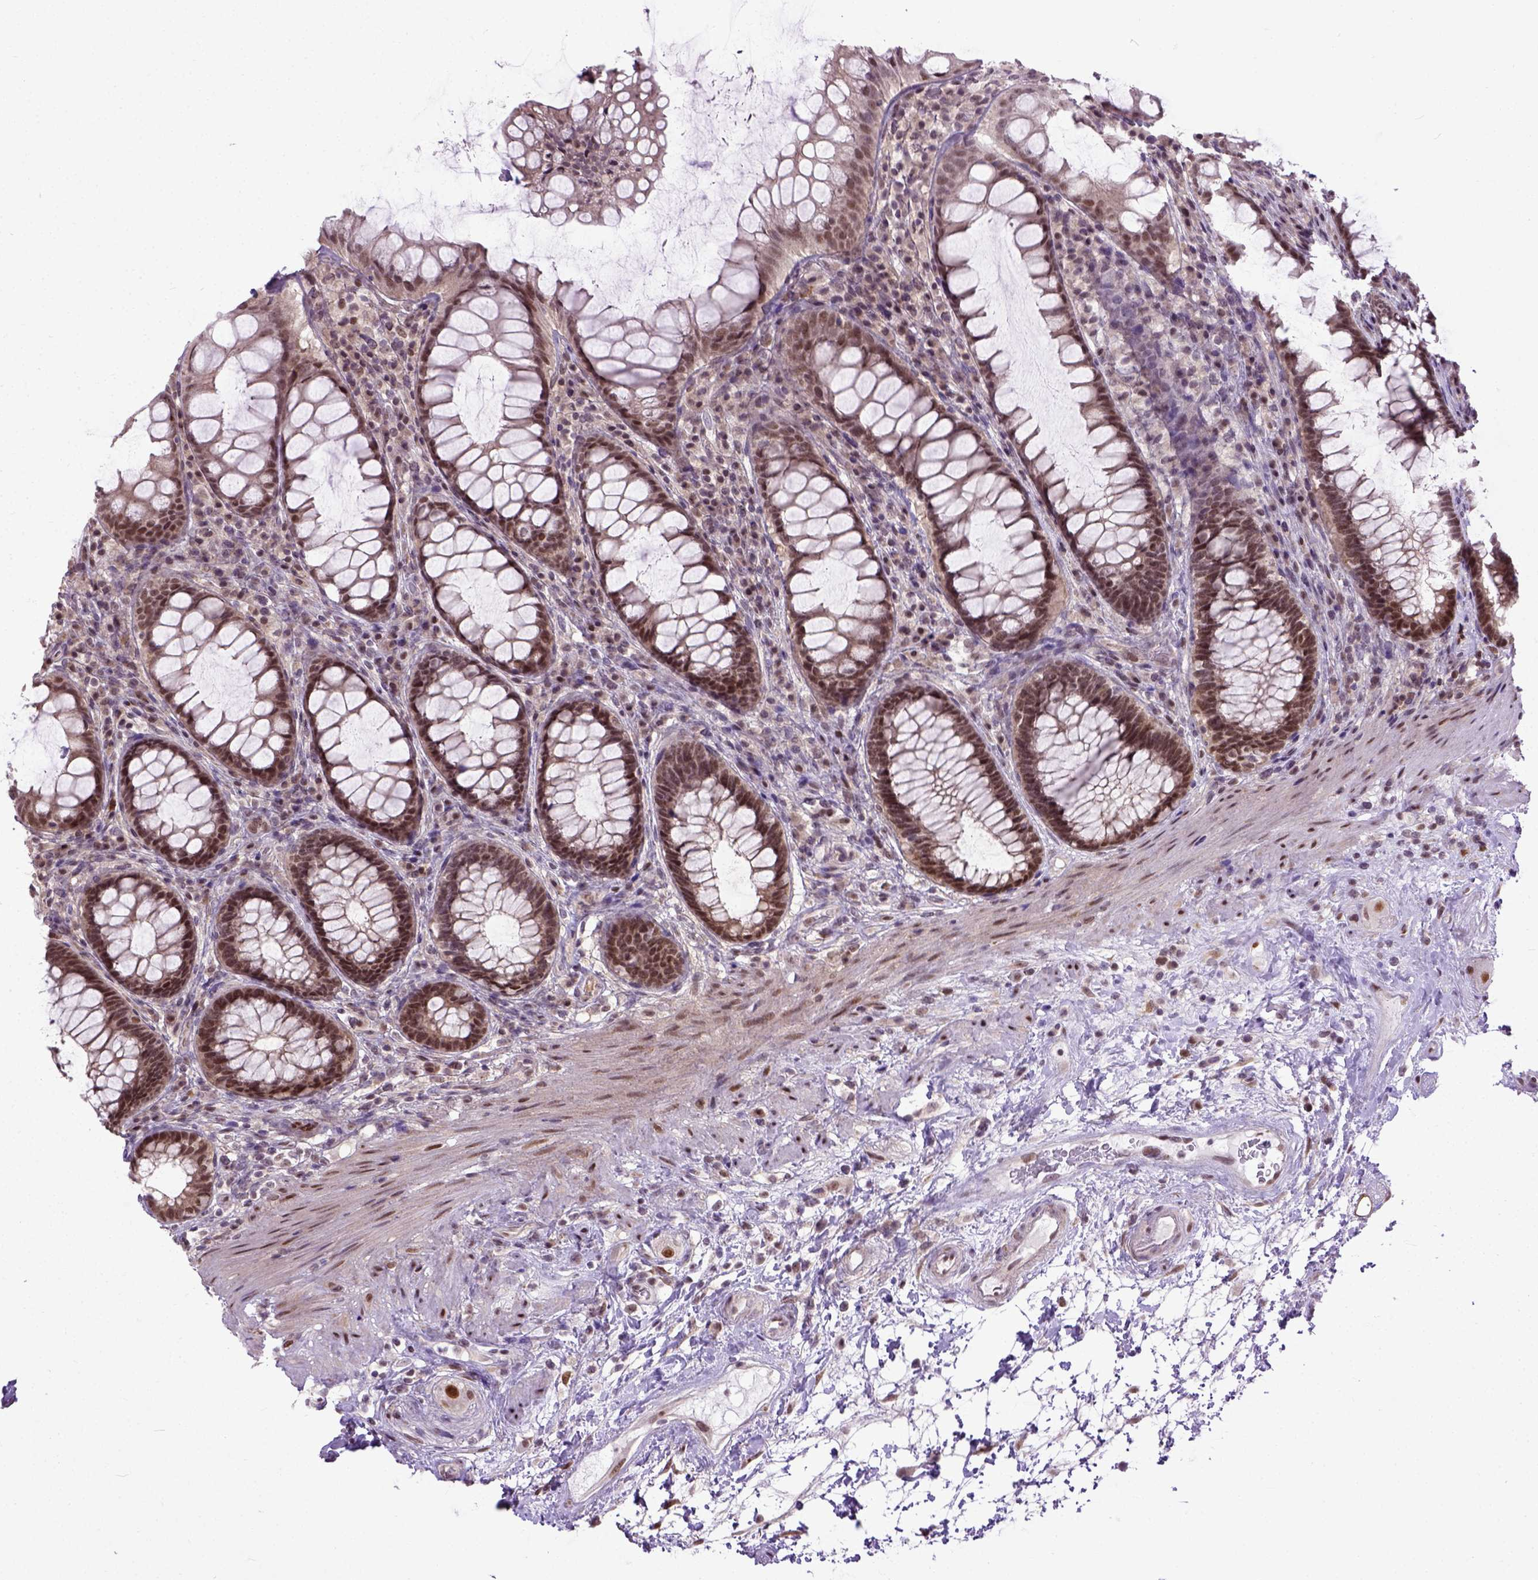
{"staining": {"intensity": "moderate", "quantity": ">75%", "location": "nuclear"}, "tissue": "rectum", "cell_type": "Glandular cells", "image_type": "normal", "snomed": [{"axis": "morphology", "description": "Normal tissue, NOS"}, {"axis": "topography", "description": "Rectum"}], "caption": "DAB immunohistochemical staining of normal rectum displays moderate nuclear protein positivity in about >75% of glandular cells. (IHC, brightfield microscopy, high magnification).", "gene": "UBA3", "patient": {"sex": "male", "age": 72}}